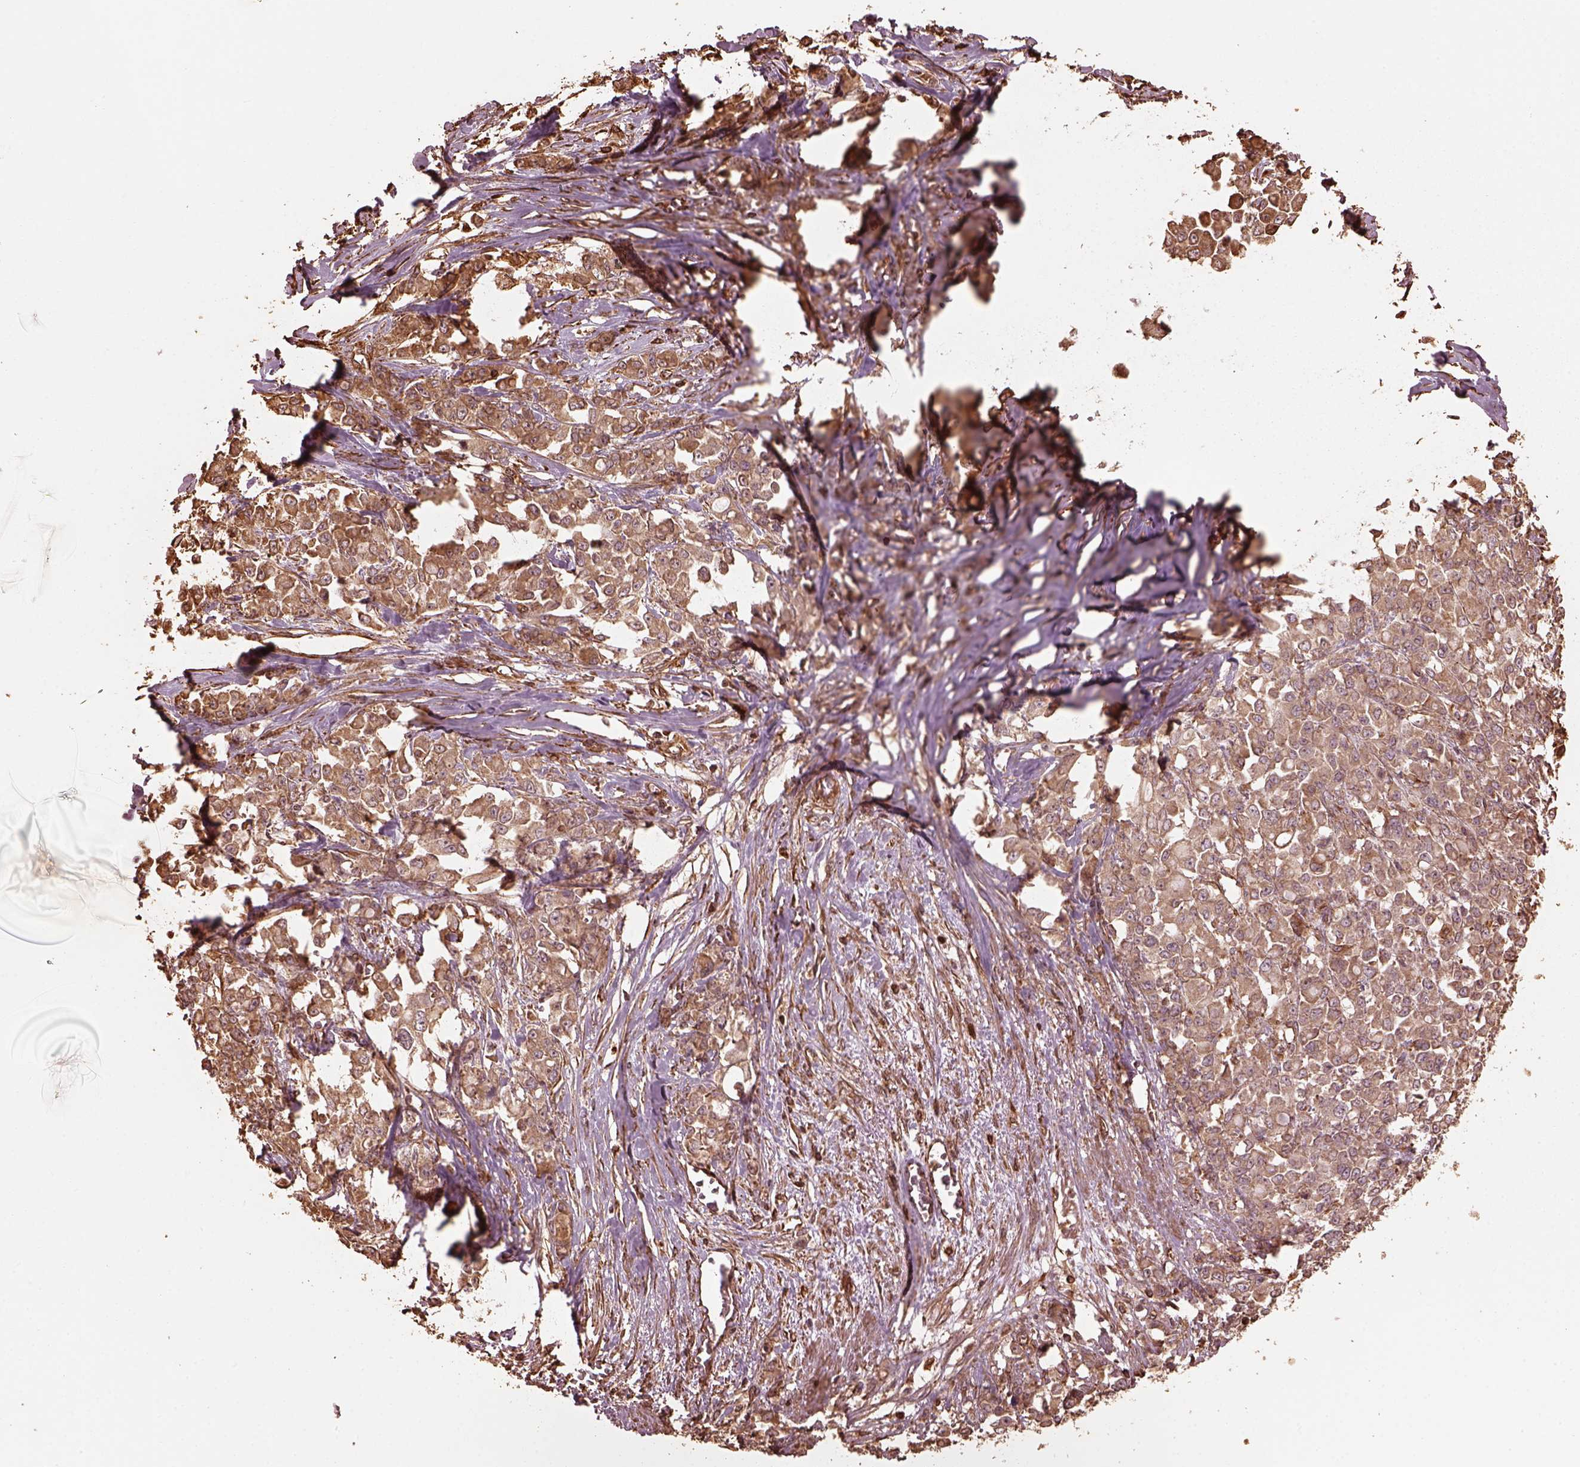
{"staining": {"intensity": "moderate", "quantity": ">75%", "location": "cytoplasmic/membranous"}, "tissue": "stomach cancer", "cell_type": "Tumor cells", "image_type": "cancer", "snomed": [{"axis": "morphology", "description": "Adenocarcinoma, NOS"}, {"axis": "topography", "description": "Stomach"}], "caption": "Moderate cytoplasmic/membranous expression for a protein is present in about >75% of tumor cells of stomach adenocarcinoma using immunohistochemistry.", "gene": "GTPBP1", "patient": {"sex": "female", "age": 76}}